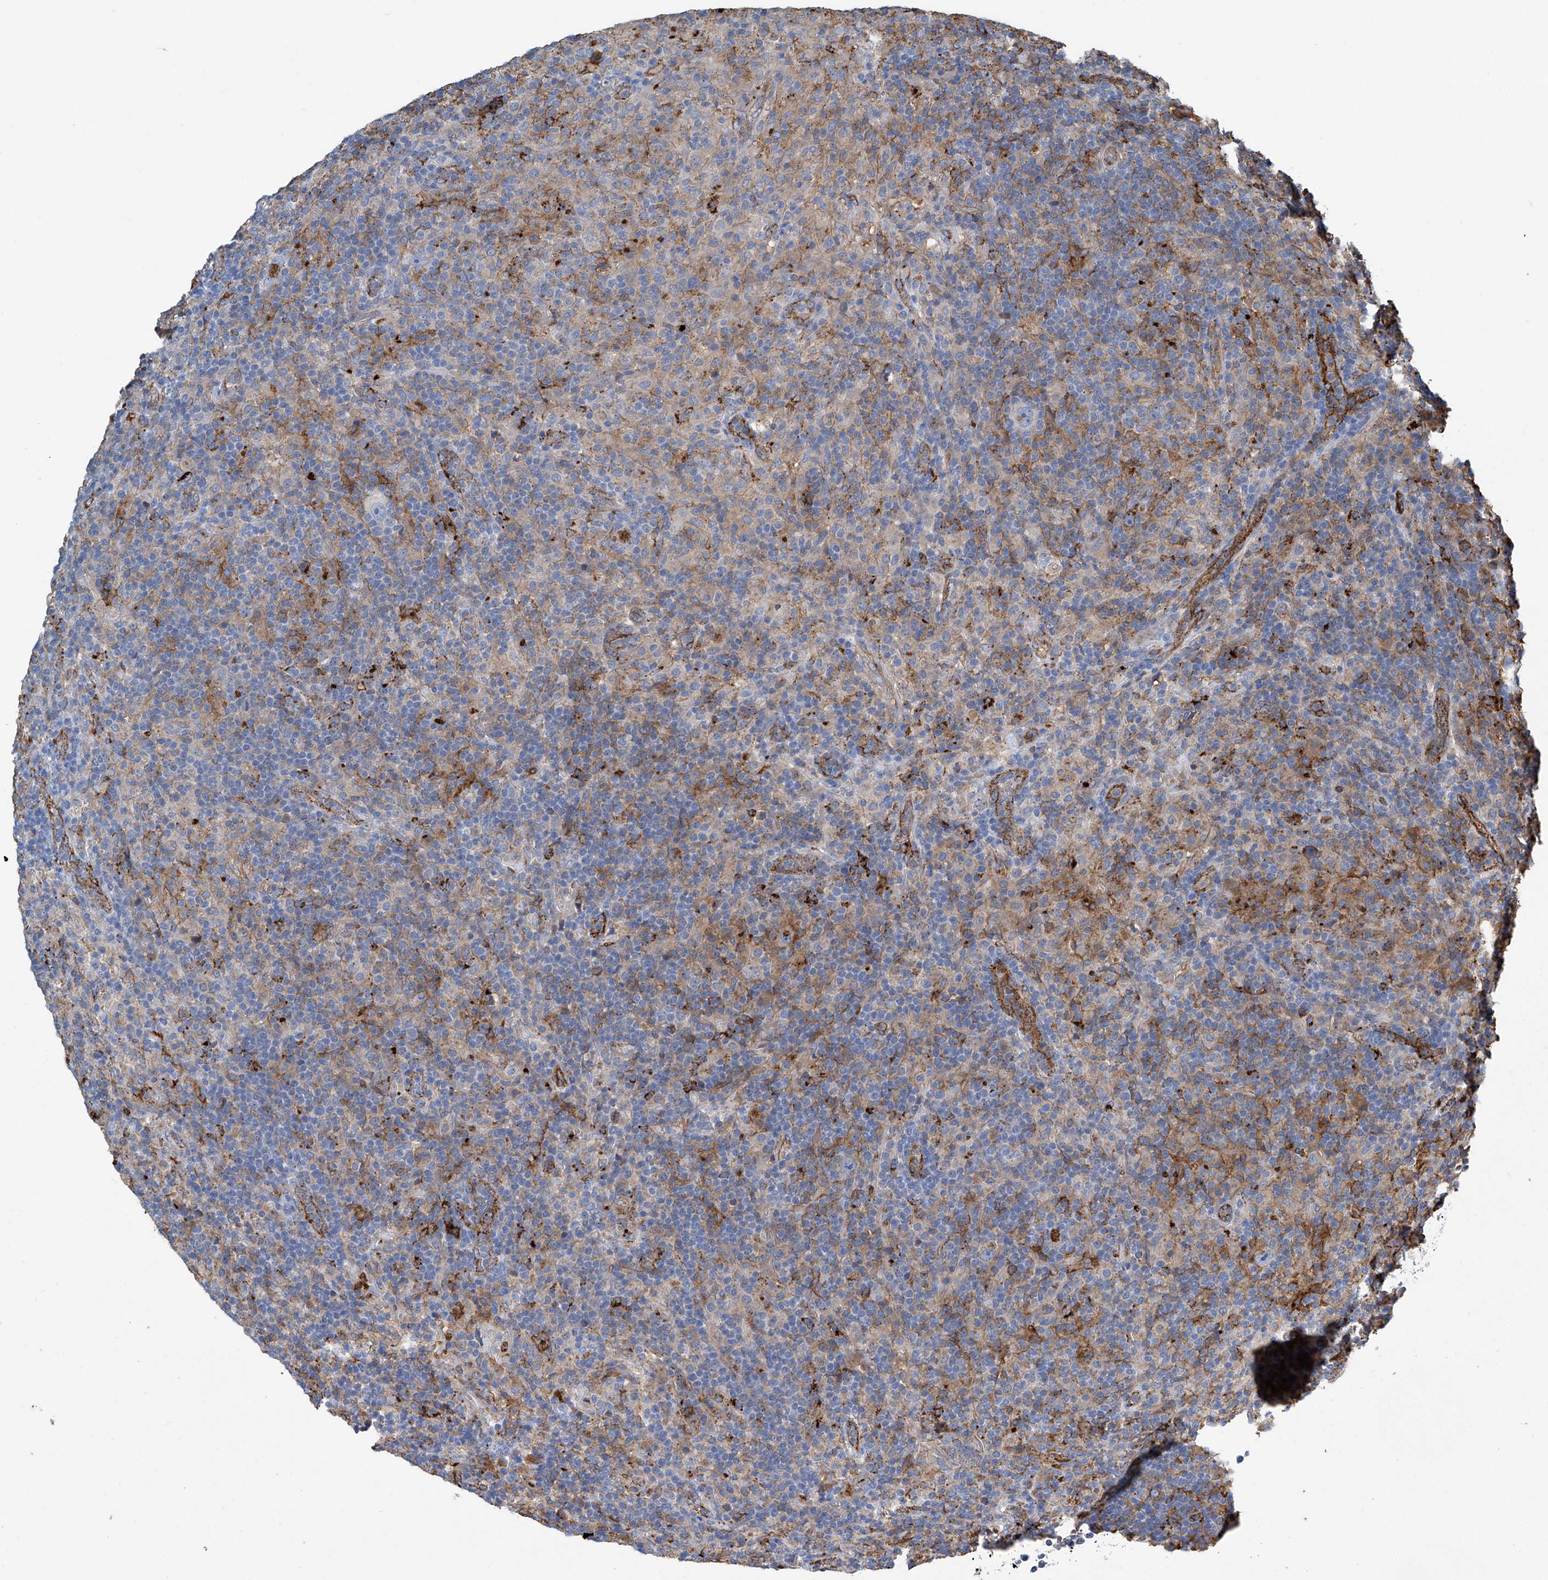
{"staining": {"intensity": "negative", "quantity": "none", "location": "none"}, "tissue": "lymphoma", "cell_type": "Tumor cells", "image_type": "cancer", "snomed": [{"axis": "morphology", "description": "Hodgkin's disease, NOS"}, {"axis": "topography", "description": "Lymph node"}], "caption": "Photomicrograph shows no protein expression in tumor cells of Hodgkin's disease tissue. (Immunohistochemistry, brightfield microscopy, high magnification).", "gene": "FAM167A", "patient": {"sex": "male", "age": 70}}